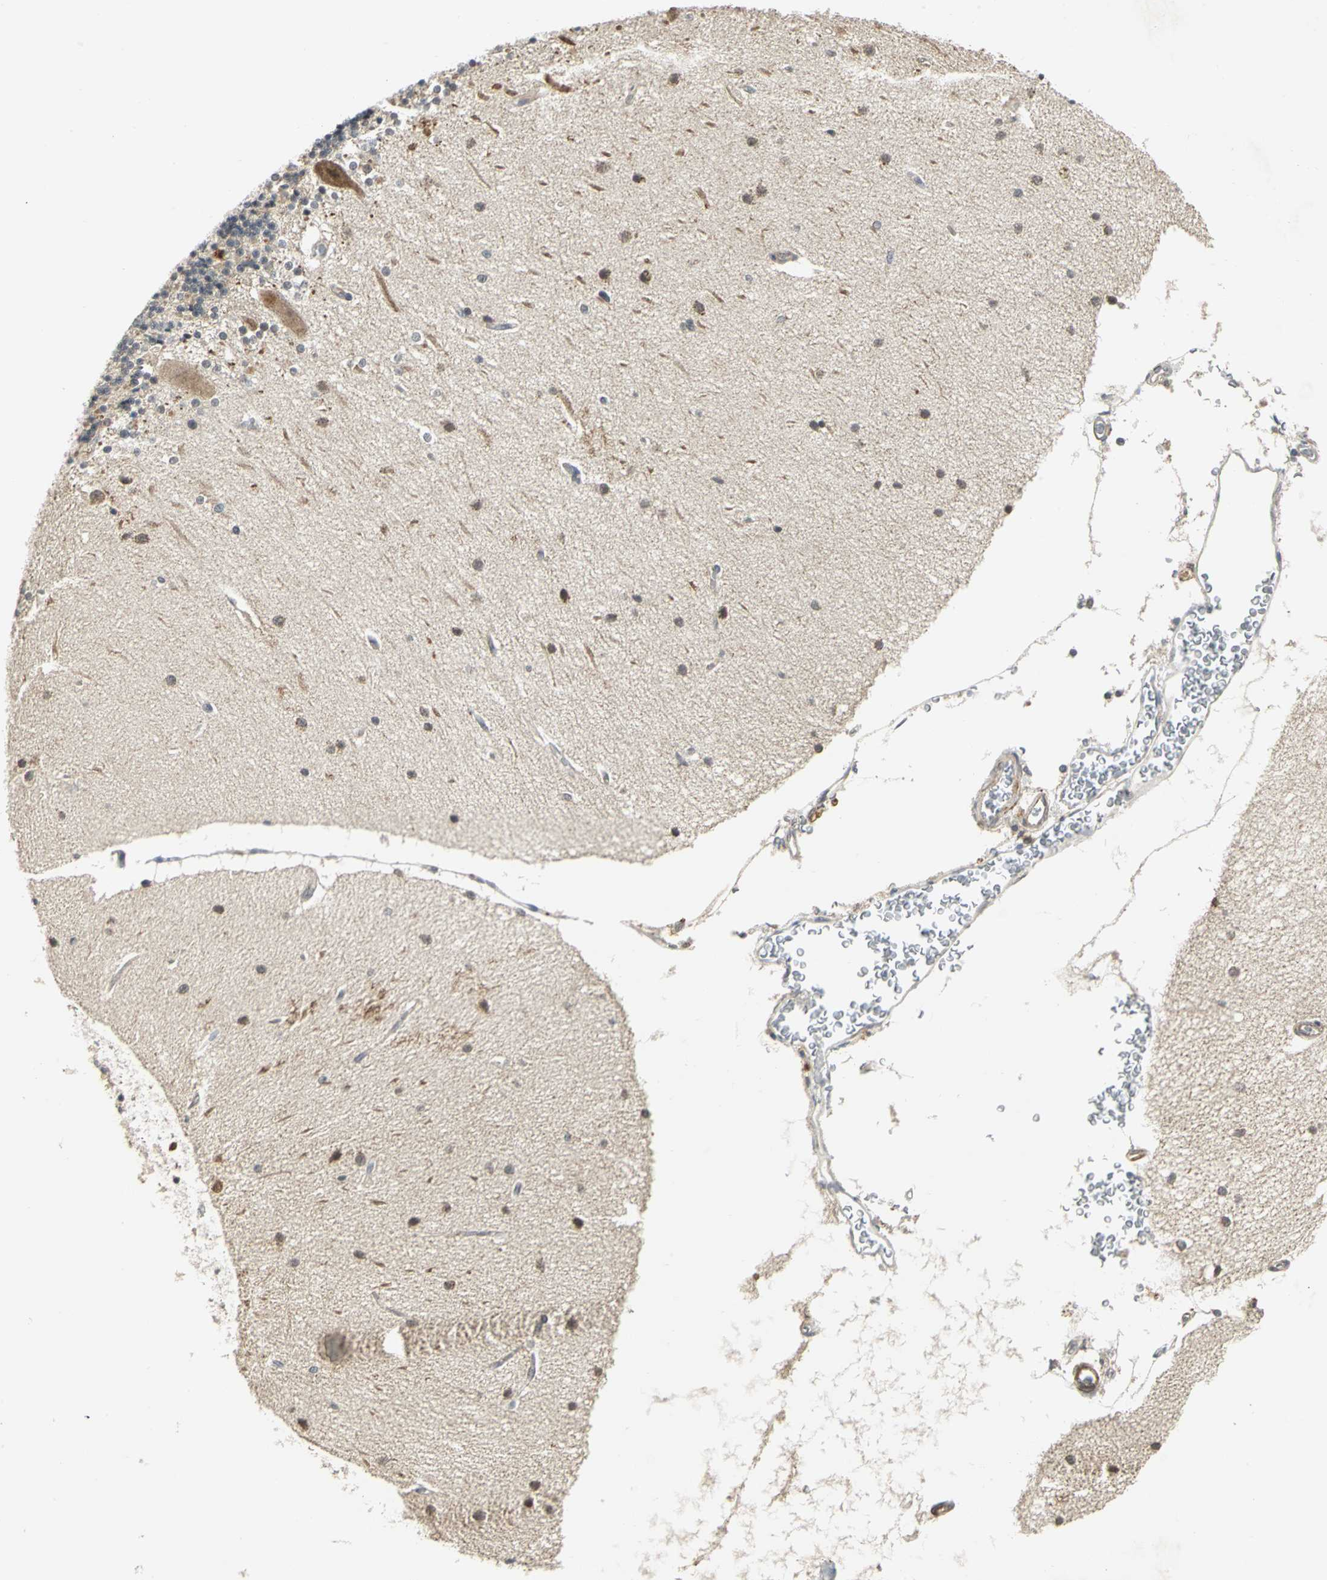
{"staining": {"intensity": "weak", "quantity": ">75%", "location": "cytoplasmic/membranous"}, "tissue": "cerebellum", "cell_type": "Cells in granular layer", "image_type": "normal", "snomed": [{"axis": "morphology", "description": "Normal tissue, NOS"}, {"axis": "topography", "description": "Cerebellum"}], "caption": "This is a micrograph of immunohistochemistry (IHC) staining of unremarkable cerebellum, which shows weak positivity in the cytoplasmic/membranous of cells in granular layer.", "gene": "PLAGL2", "patient": {"sex": "female", "age": 54}}